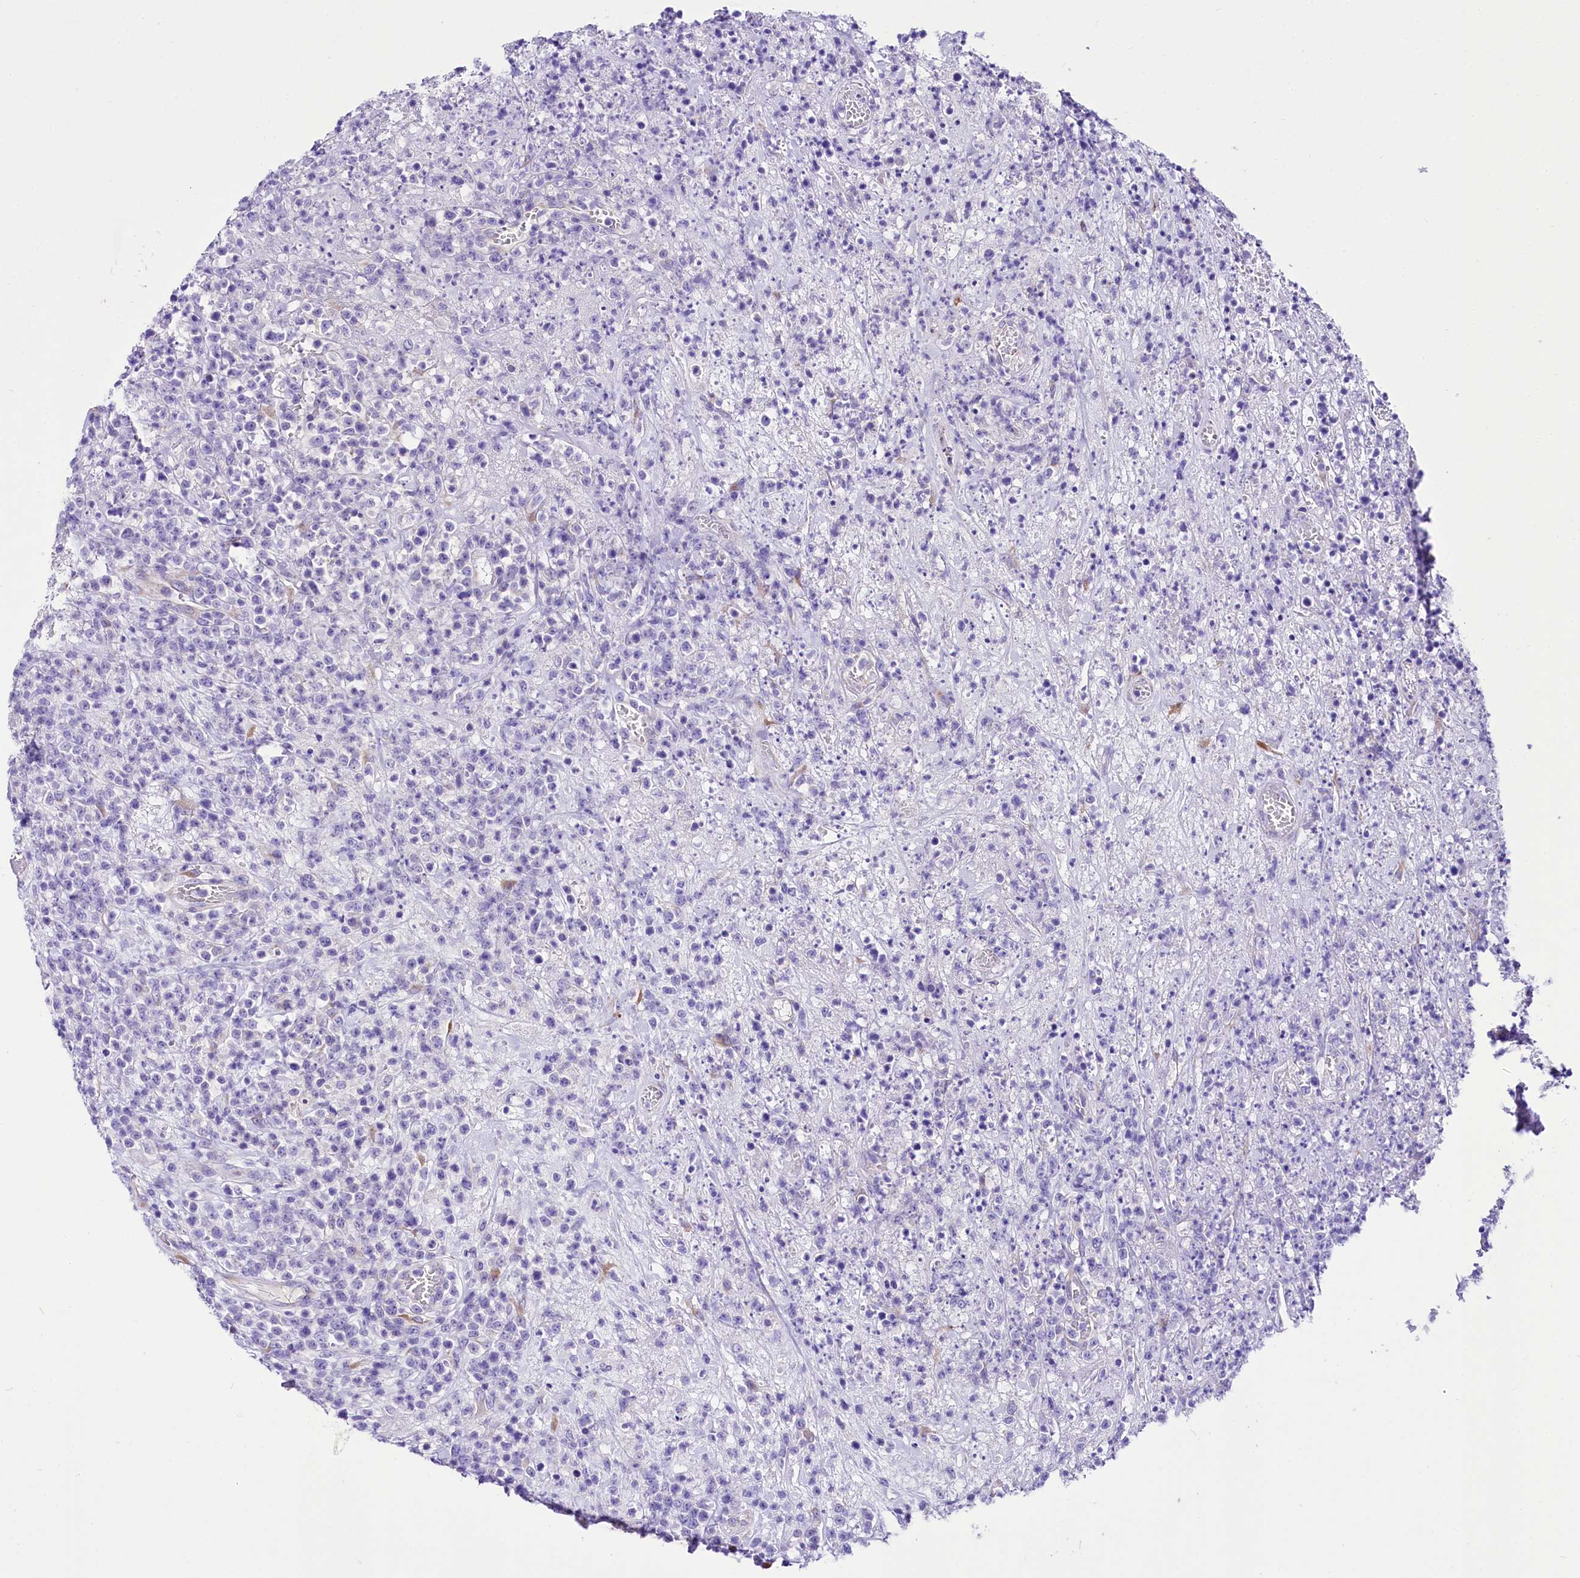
{"staining": {"intensity": "negative", "quantity": "none", "location": "none"}, "tissue": "lymphoma", "cell_type": "Tumor cells", "image_type": "cancer", "snomed": [{"axis": "morphology", "description": "Malignant lymphoma, non-Hodgkin's type, High grade"}, {"axis": "topography", "description": "Colon"}], "caption": "Immunohistochemical staining of human high-grade malignant lymphoma, non-Hodgkin's type displays no significant staining in tumor cells. Nuclei are stained in blue.", "gene": "A2ML1", "patient": {"sex": "female", "age": 53}}